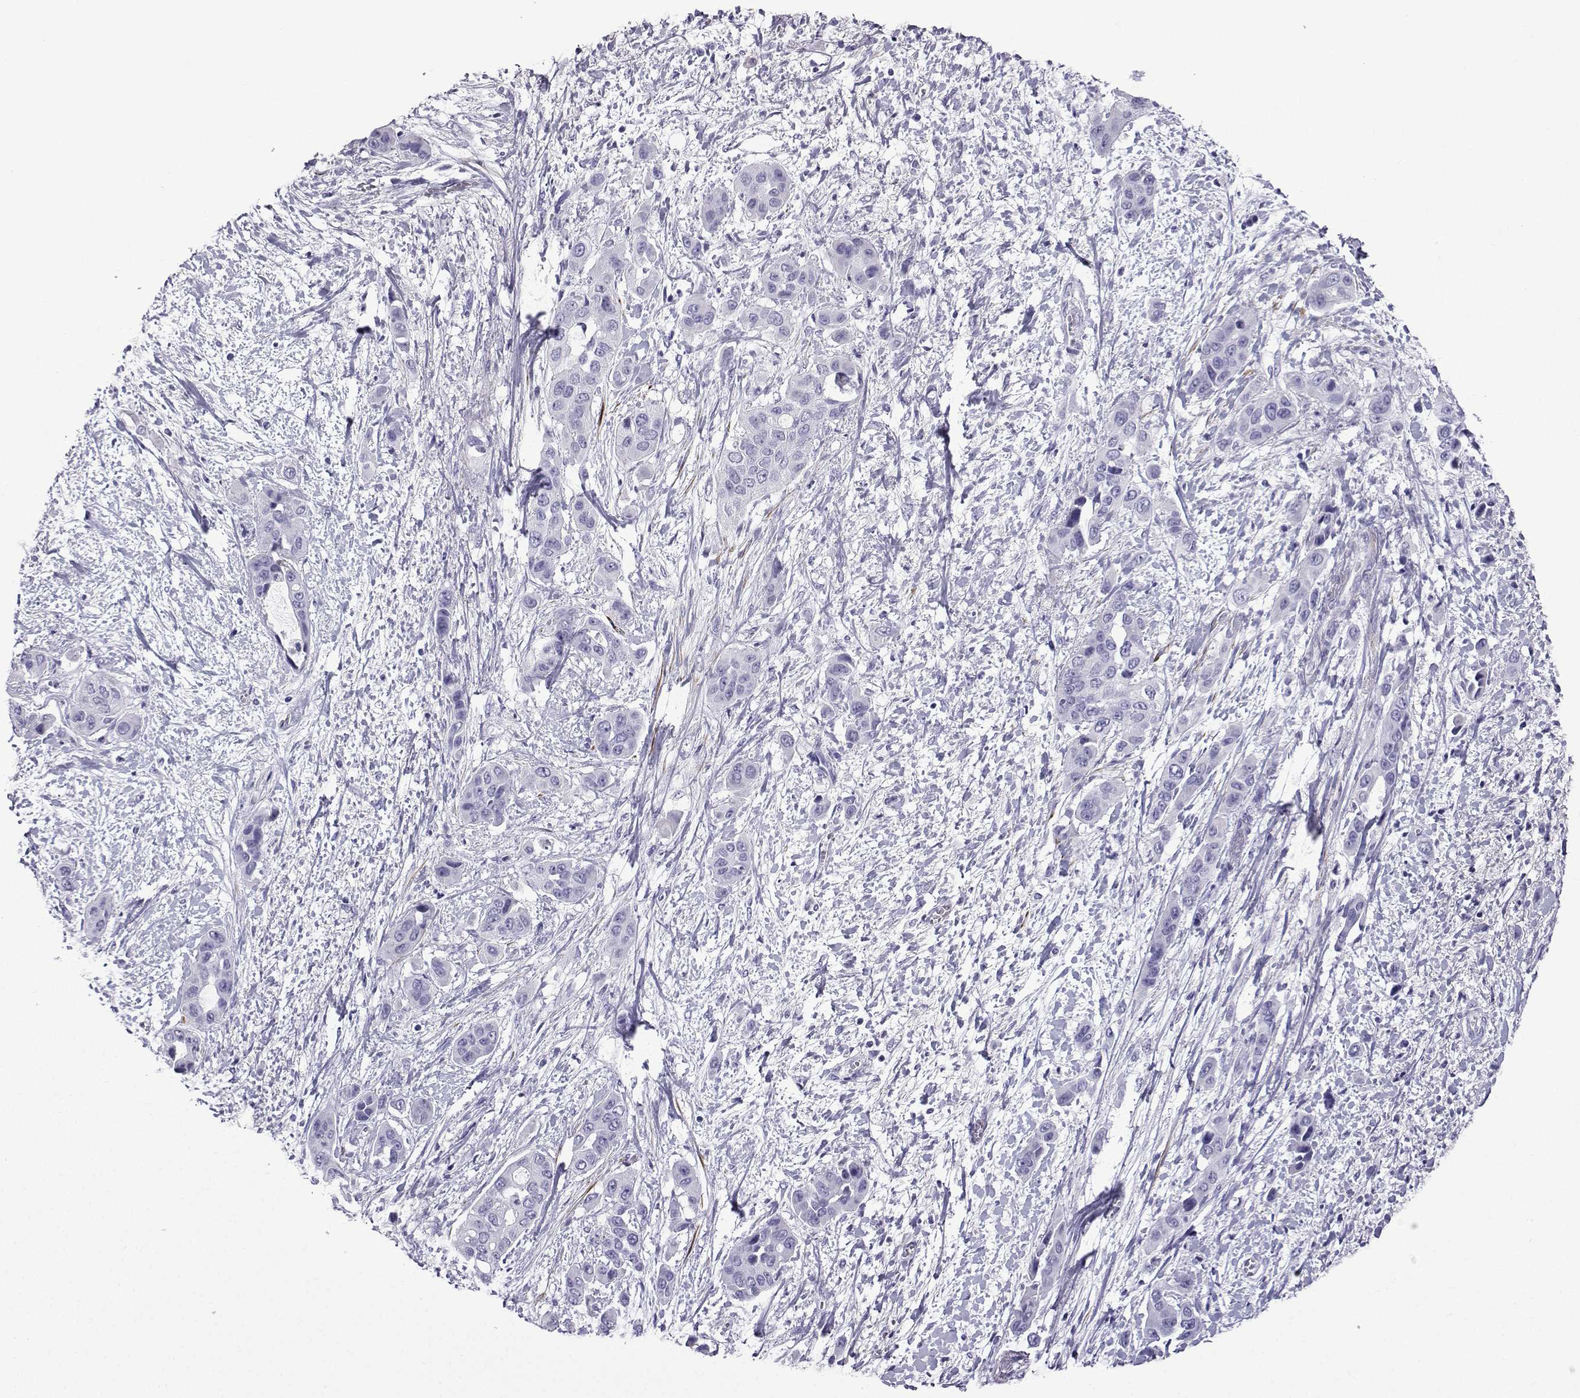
{"staining": {"intensity": "negative", "quantity": "none", "location": "none"}, "tissue": "liver cancer", "cell_type": "Tumor cells", "image_type": "cancer", "snomed": [{"axis": "morphology", "description": "Cholangiocarcinoma"}, {"axis": "topography", "description": "Liver"}], "caption": "A histopathology image of liver cholangiocarcinoma stained for a protein displays no brown staining in tumor cells.", "gene": "KCNF1", "patient": {"sex": "female", "age": 52}}